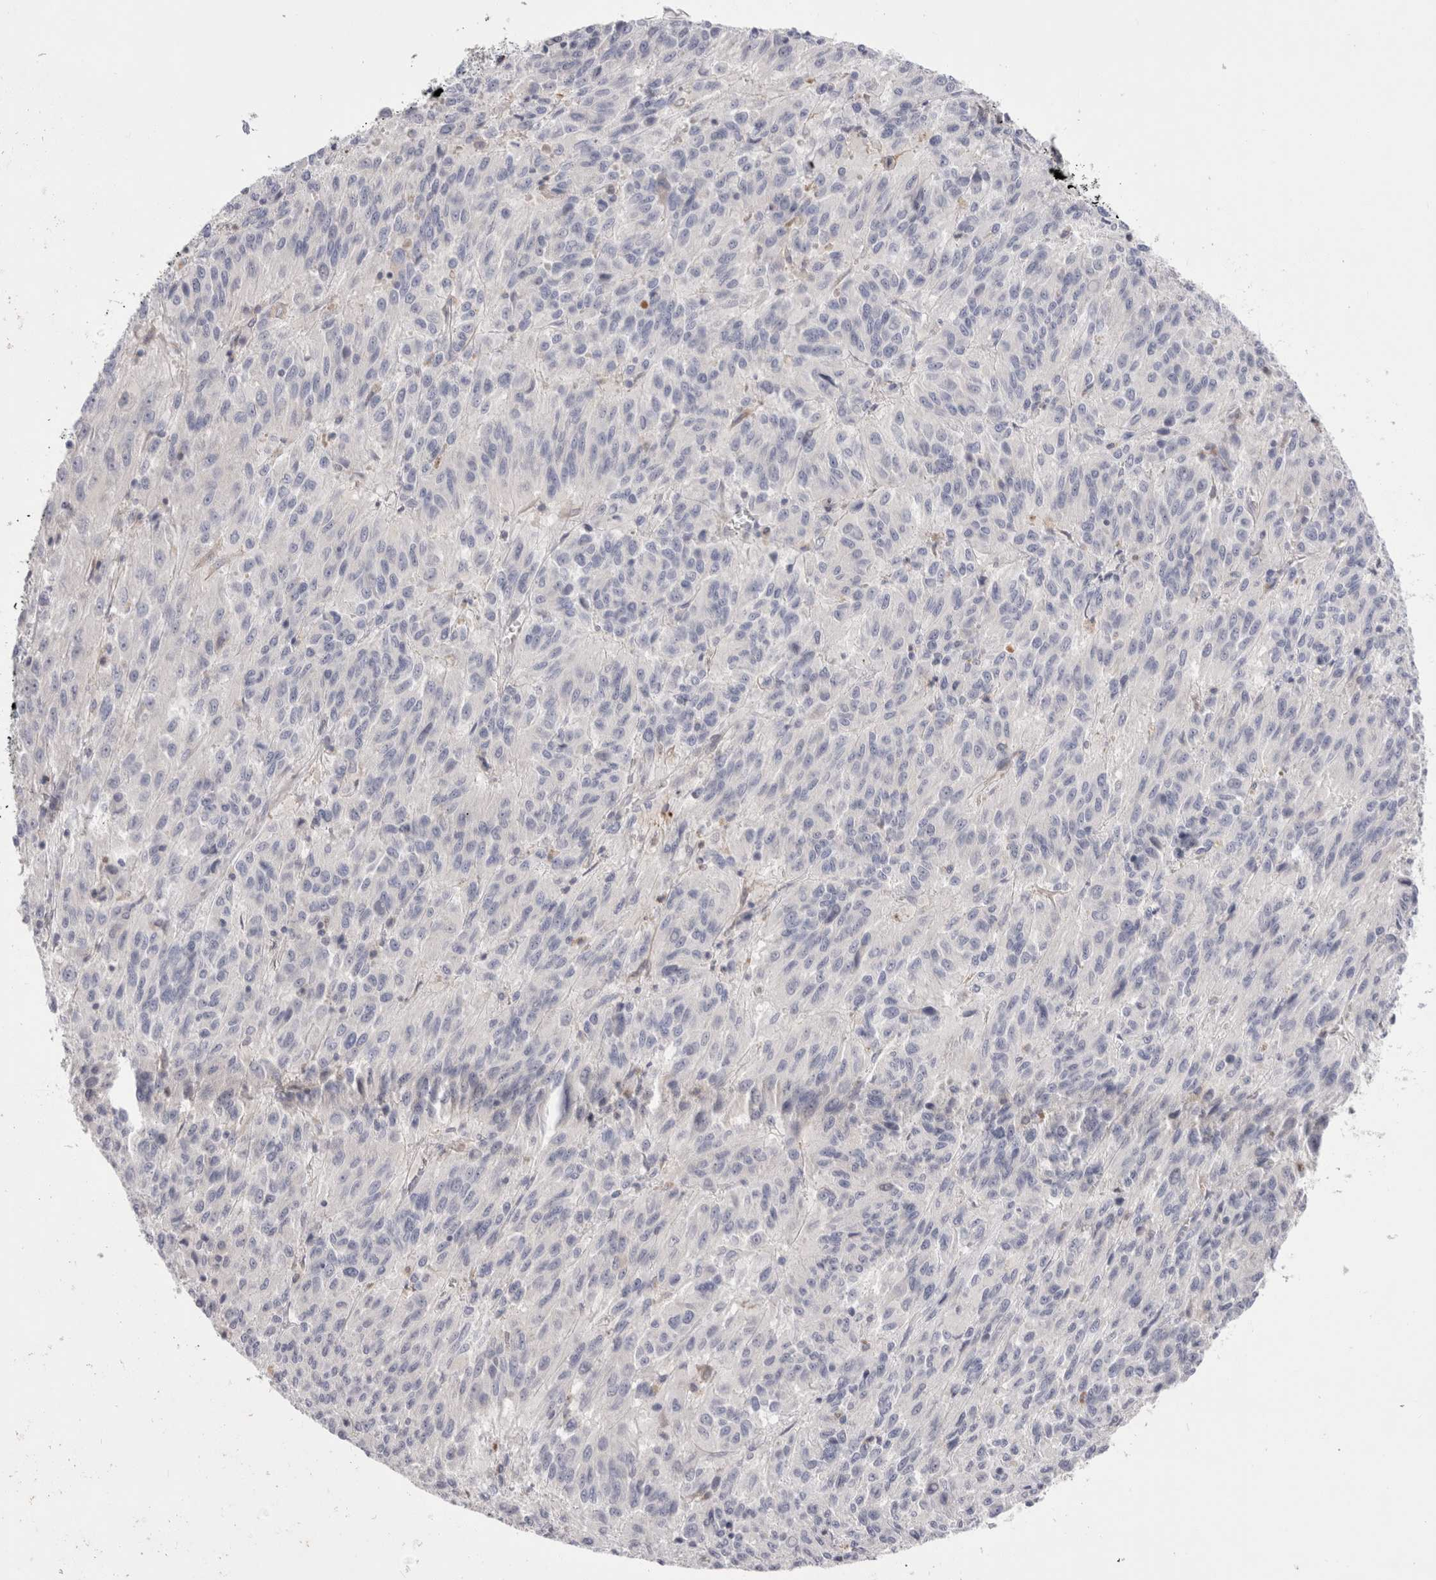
{"staining": {"intensity": "negative", "quantity": "none", "location": "none"}, "tissue": "melanoma", "cell_type": "Tumor cells", "image_type": "cancer", "snomed": [{"axis": "morphology", "description": "Malignant melanoma, Metastatic site"}, {"axis": "topography", "description": "Lung"}], "caption": "Immunohistochemistry (IHC) micrograph of melanoma stained for a protein (brown), which demonstrates no staining in tumor cells.", "gene": "SPINK2", "patient": {"sex": "male", "age": 64}}